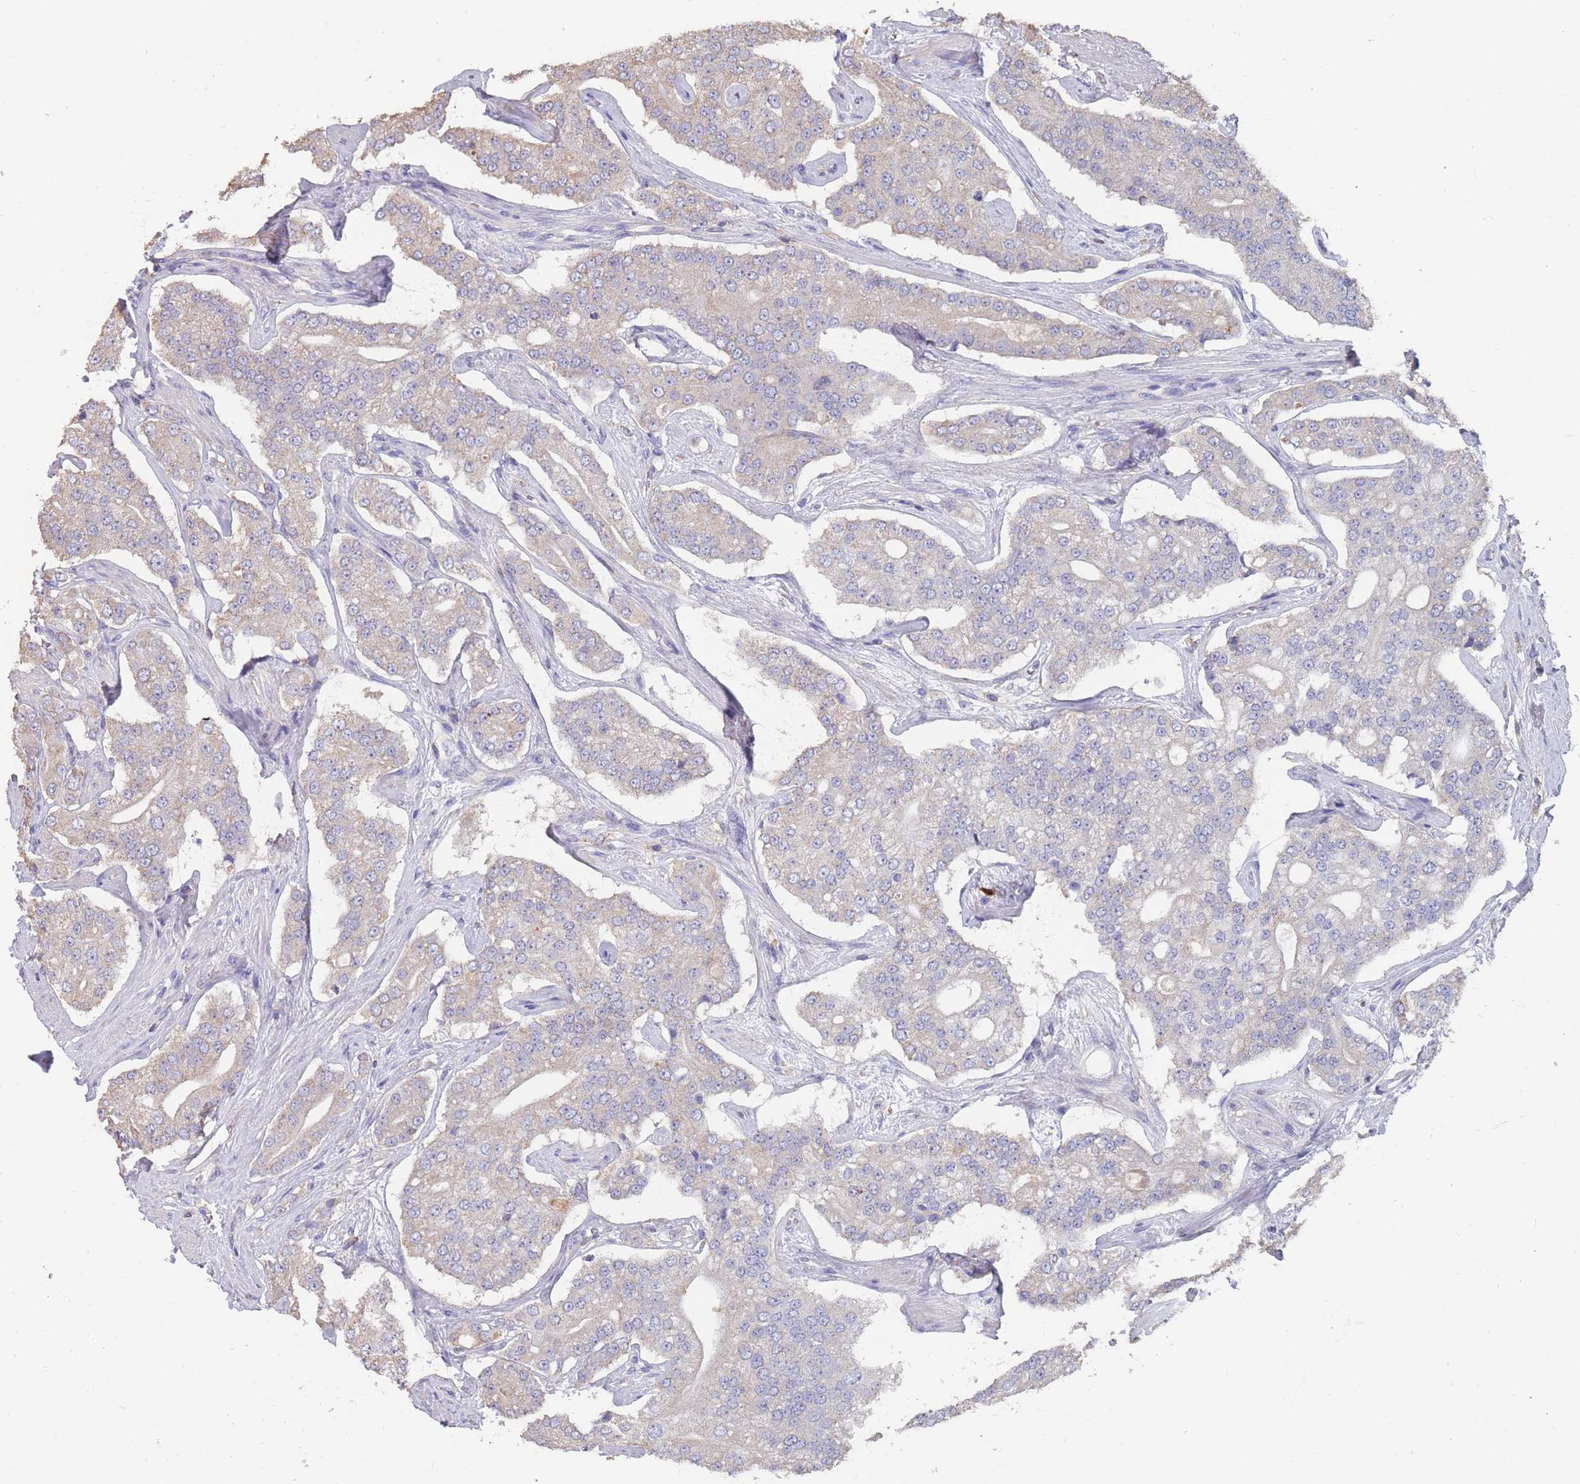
{"staining": {"intensity": "weak", "quantity": "<25%", "location": "cytoplasmic/membranous"}, "tissue": "prostate cancer", "cell_type": "Tumor cells", "image_type": "cancer", "snomed": [{"axis": "morphology", "description": "Adenocarcinoma, High grade"}, {"axis": "topography", "description": "Prostate"}], "caption": "Immunohistochemistry micrograph of neoplastic tissue: human prostate cancer (adenocarcinoma (high-grade)) stained with DAB demonstrates no significant protein expression in tumor cells.", "gene": "CLEC12A", "patient": {"sex": "male", "age": 71}}